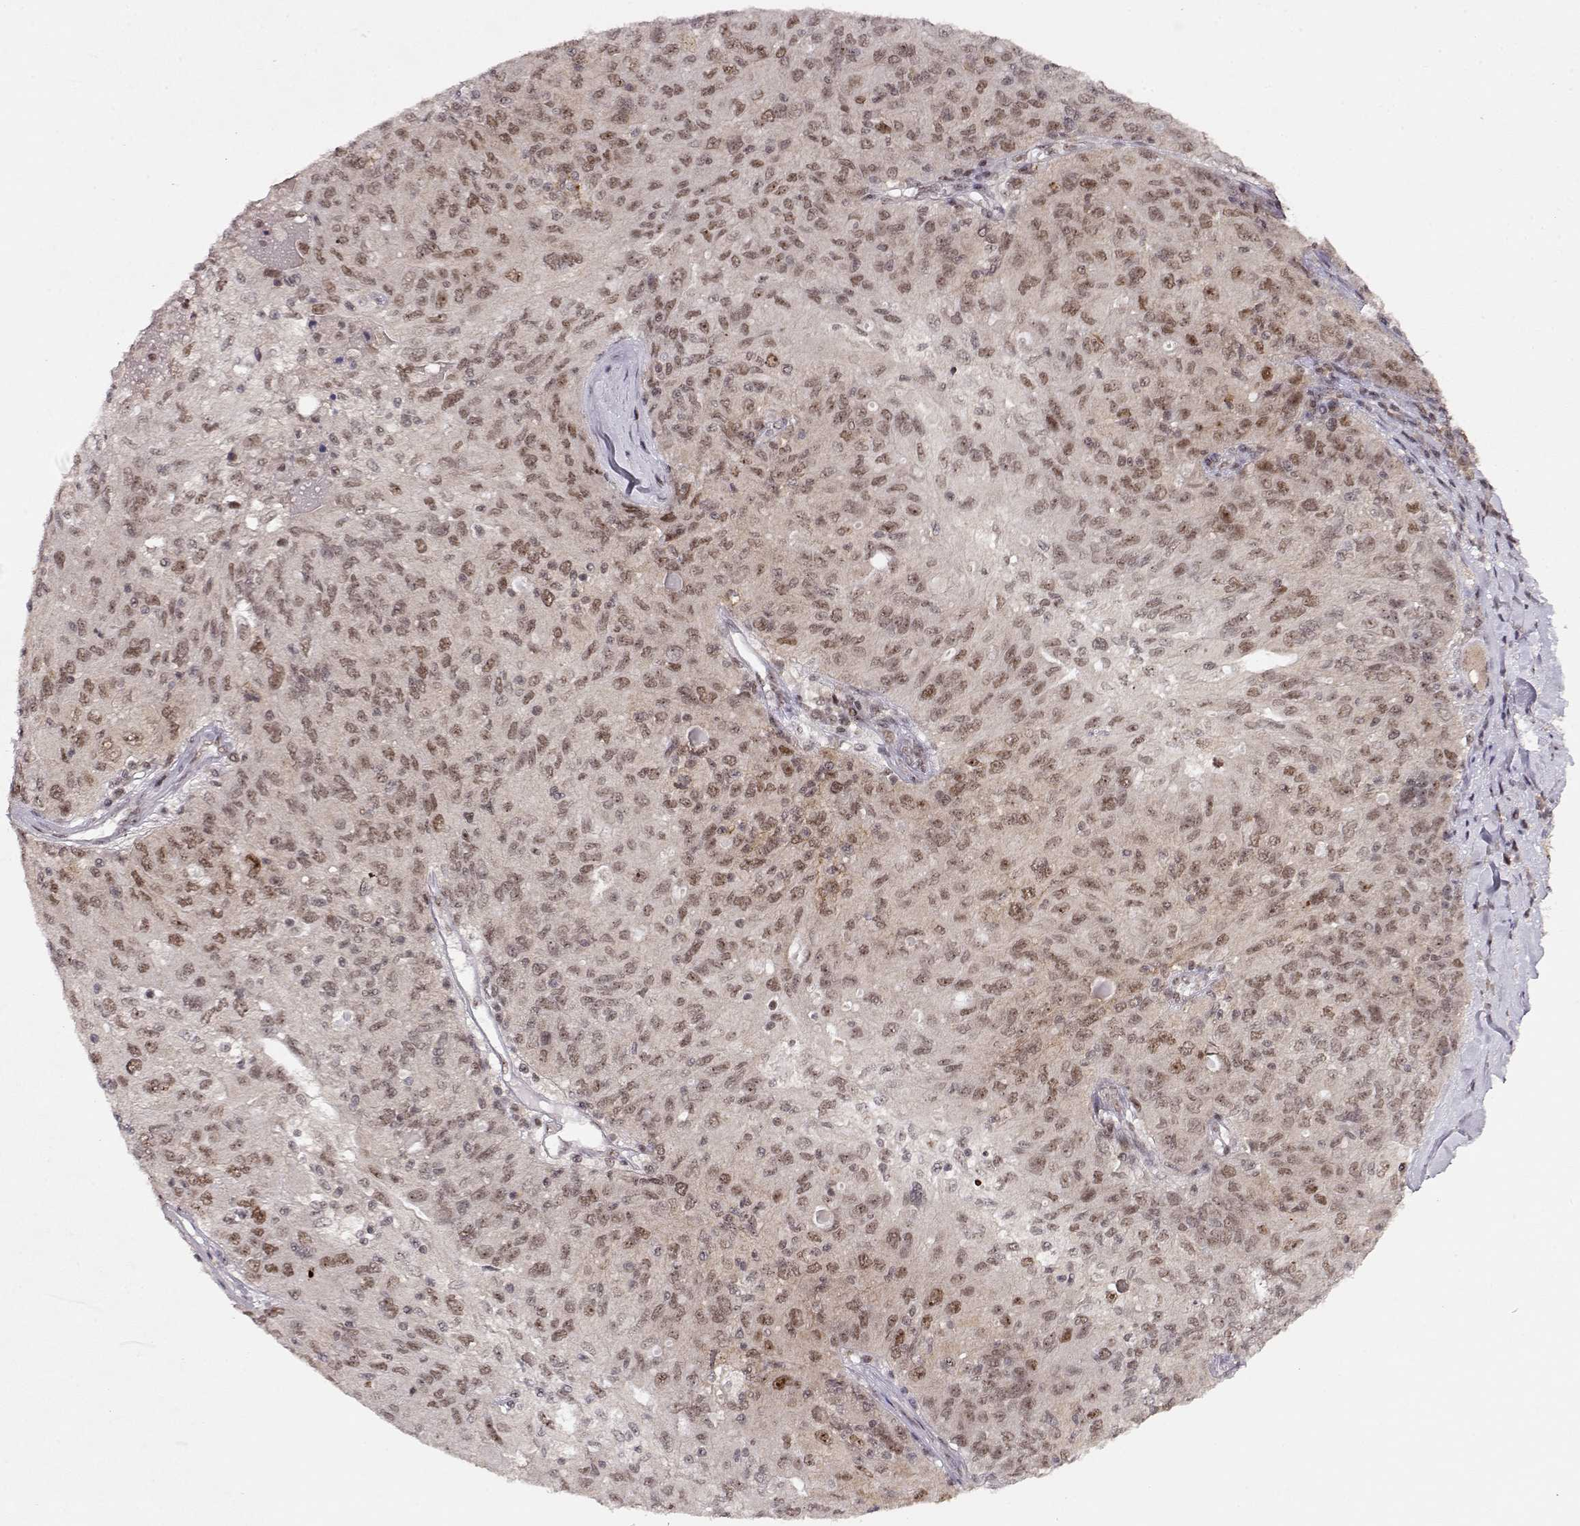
{"staining": {"intensity": "moderate", "quantity": "25%-75%", "location": "nuclear"}, "tissue": "ovarian cancer", "cell_type": "Tumor cells", "image_type": "cancer", "snomed": [{"axis": "morphology", "description": "Carcinoma, endometroid"}, {"axis": "topography", "description": "Ovary"}], "caption": "Protein staining exhibits moderate nuclear staining in approximately 25%-75% of tumor cells in ovarian cancer (endometroid carcinoma).", "gene": "CSNK2A1", "patient": {"sex": "female", "age": 50}}